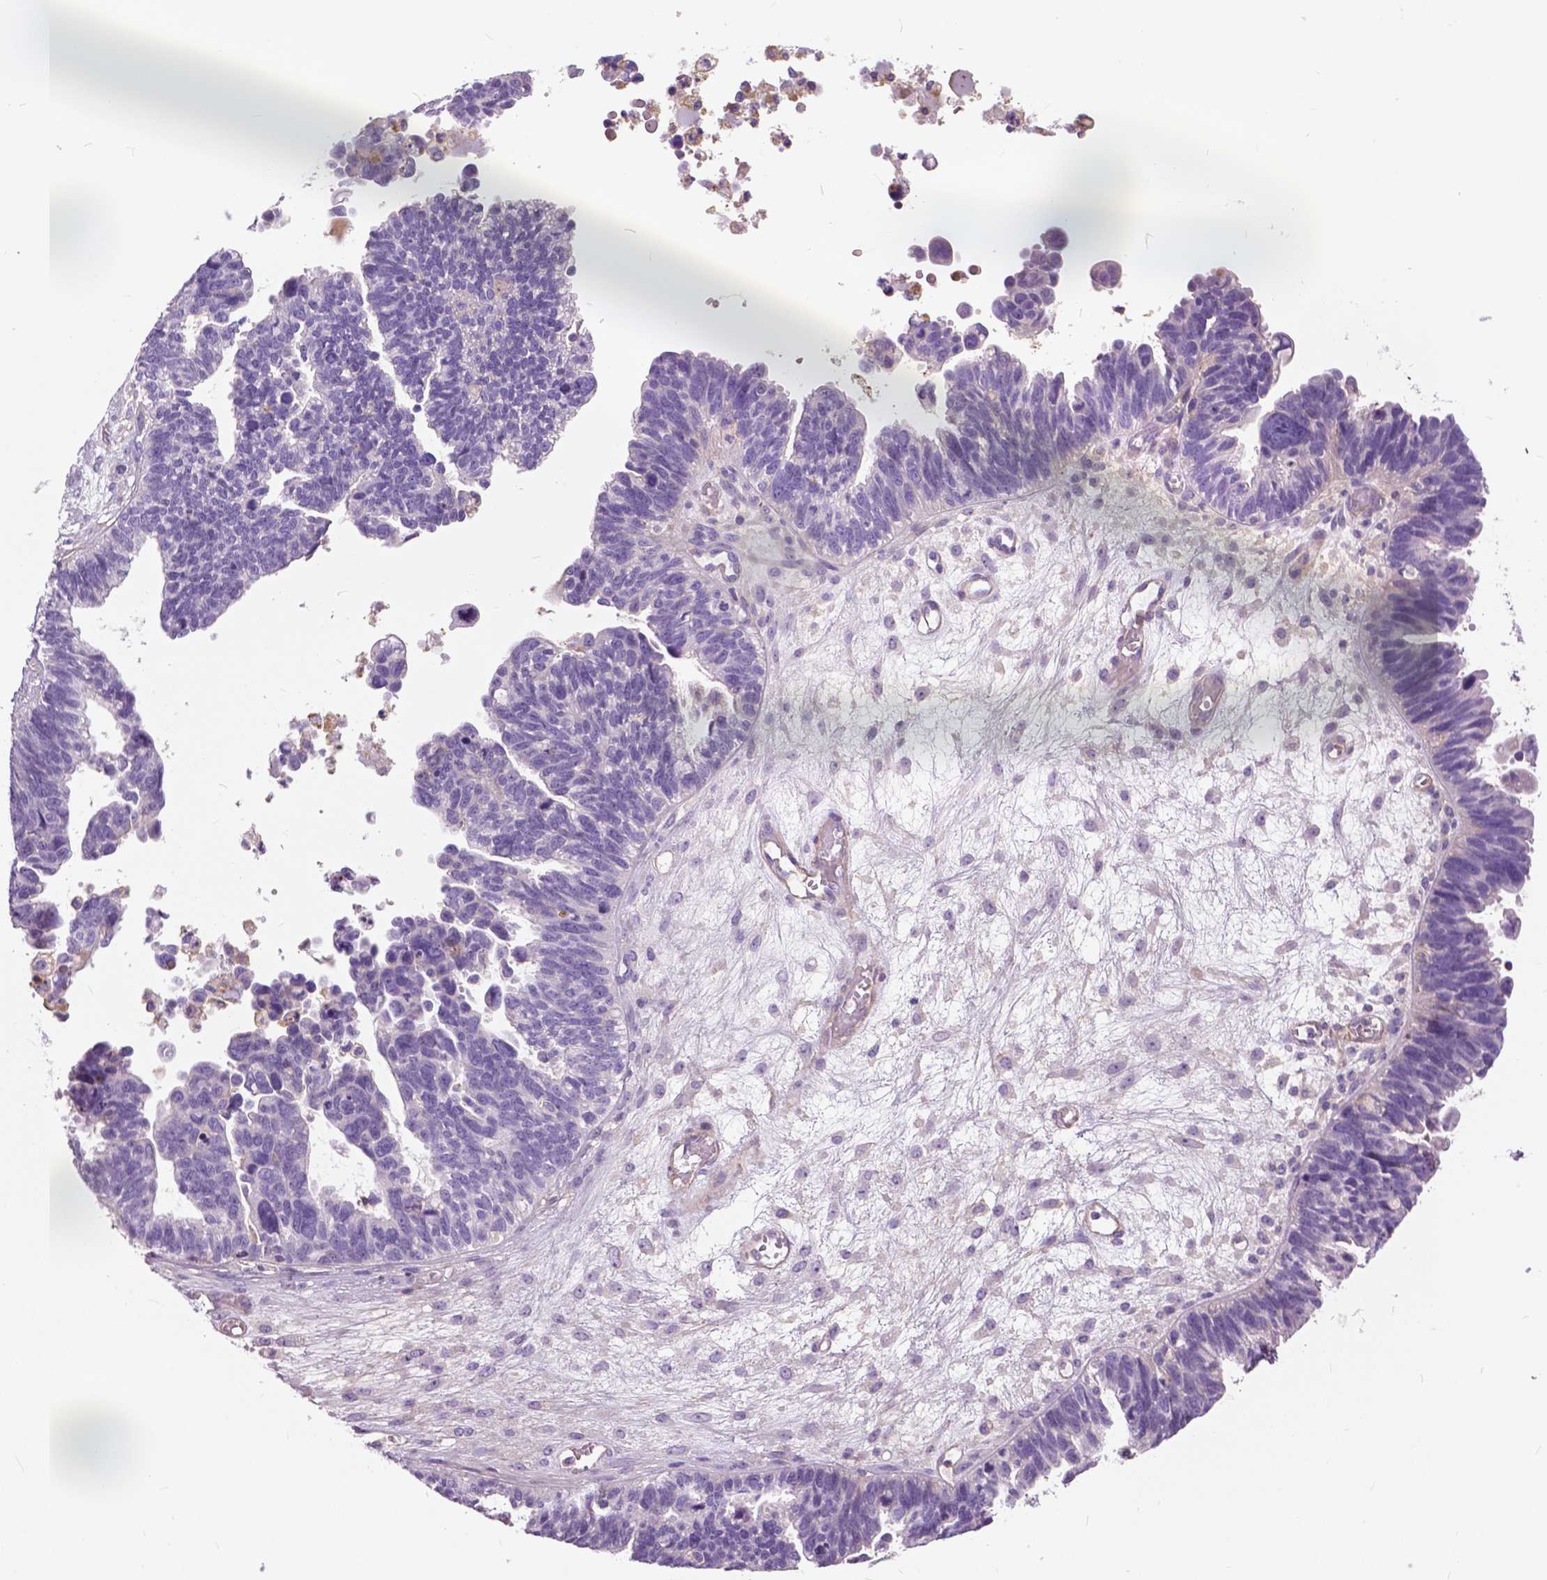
{"staining": {"intensity": "negative", "quantity": "none", "location": "none"}, "tissue": "ovarian cancer", "cell_type": "Tumor cells", "image_type": "cancer", "snomed": [{"axis": "morphology", "description": "Cystadenocarcinoma, serous, NOS"}, {"axis": "topography", "description": "Ovary"}], "caption": "An immunohistochemistry (IHC) histopathology image of serous cystadenocarcinoma (ovarian) is shown. There is no staining in tumor cells of serous cystadenocarcinoma (ovarian). (DAB immunohistochemistry visualized using brightfield microscopy, high magnification).", "gene": "ANXA13", "patient": {"sex": "female", "age": 60}}